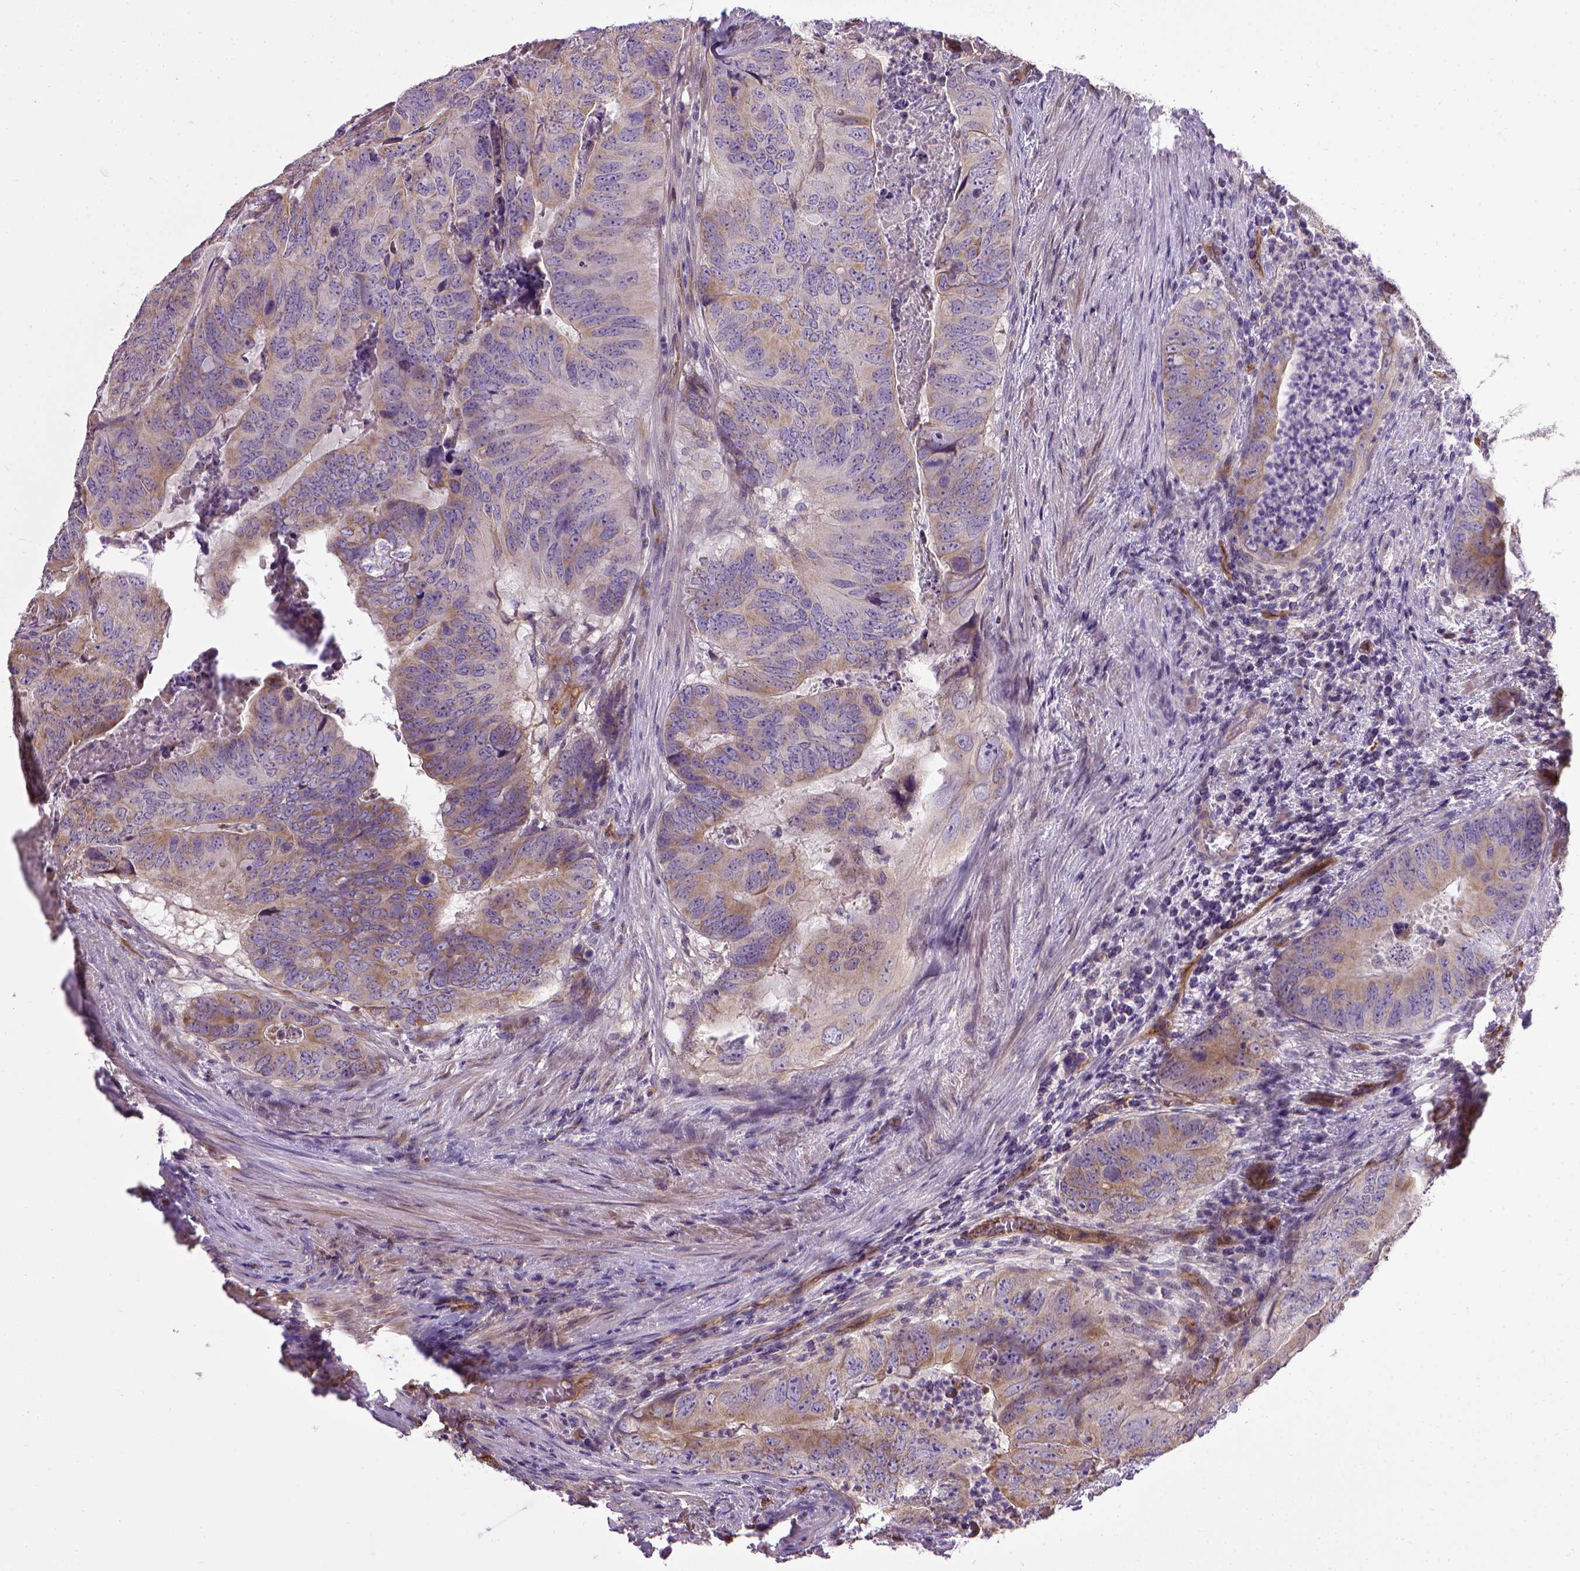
{"staining": {"intensity": "weak", "quantity": "25%-75%", "location": "cytoplasmic/membranous"}, "tissue": "colorectal cancer", "cell_type": "Tumor cells", "image_type": "cancer", "snomed": [{"axis": "morphology", "description": "Adenocarcinoma, NOS"}, {"axis": "topography", "description": "Colon"}], "caption": "Colorectal cancer stained for a protein exhibits weak cytoplasmic/membranous positivity in tumor cells. The protein of interest is shown in brown color, while the nuclei are stained blue.", "gene": "ENG", "patient": {"sex": "male", "age": 79}}